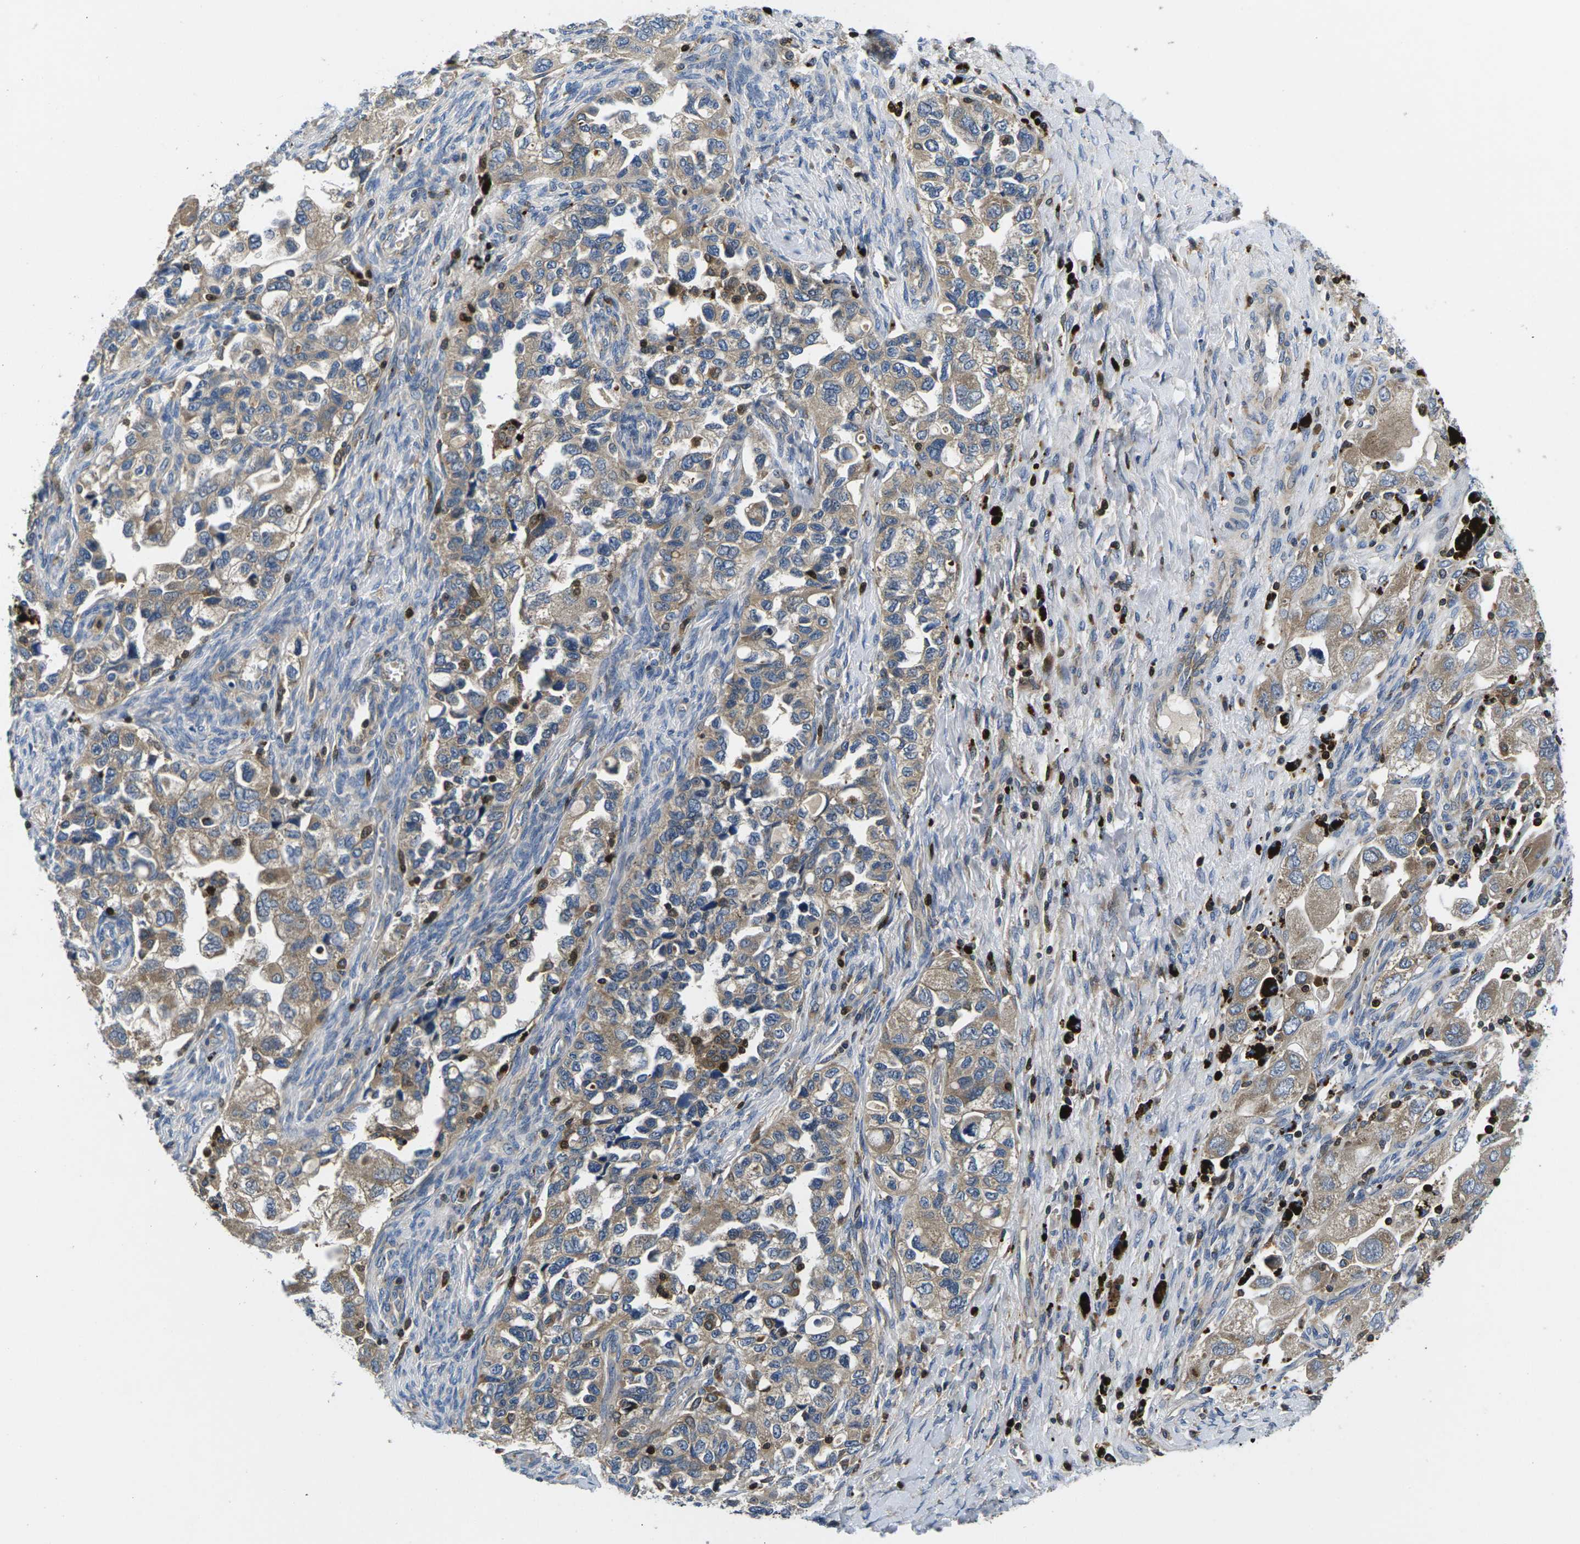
{"staining": {"intensity": "moderate", "quantity": ">75%", "location": "cytoplasmic/membranous"}, "tissue": "ovarian cancer", "cell_type": "Tumor cells", "image_type": "cancer", "snomed": [{"axis": "morphology", "description": "Carcinoma, NOS"}, {"axis": "morphology", "description": "Cystadenocarcinoma, serous, NOS"}, {"axis": "topography", "description": "Ovary"}], "caption": "This is a histology image of IHC staining of ovarian cancer (carcinoma), which shows moderate expression in the cytoplasmic/membranous of tumor cells.", "gene": "PLCE1", "patient": {"sex": "female", "age": 69}}